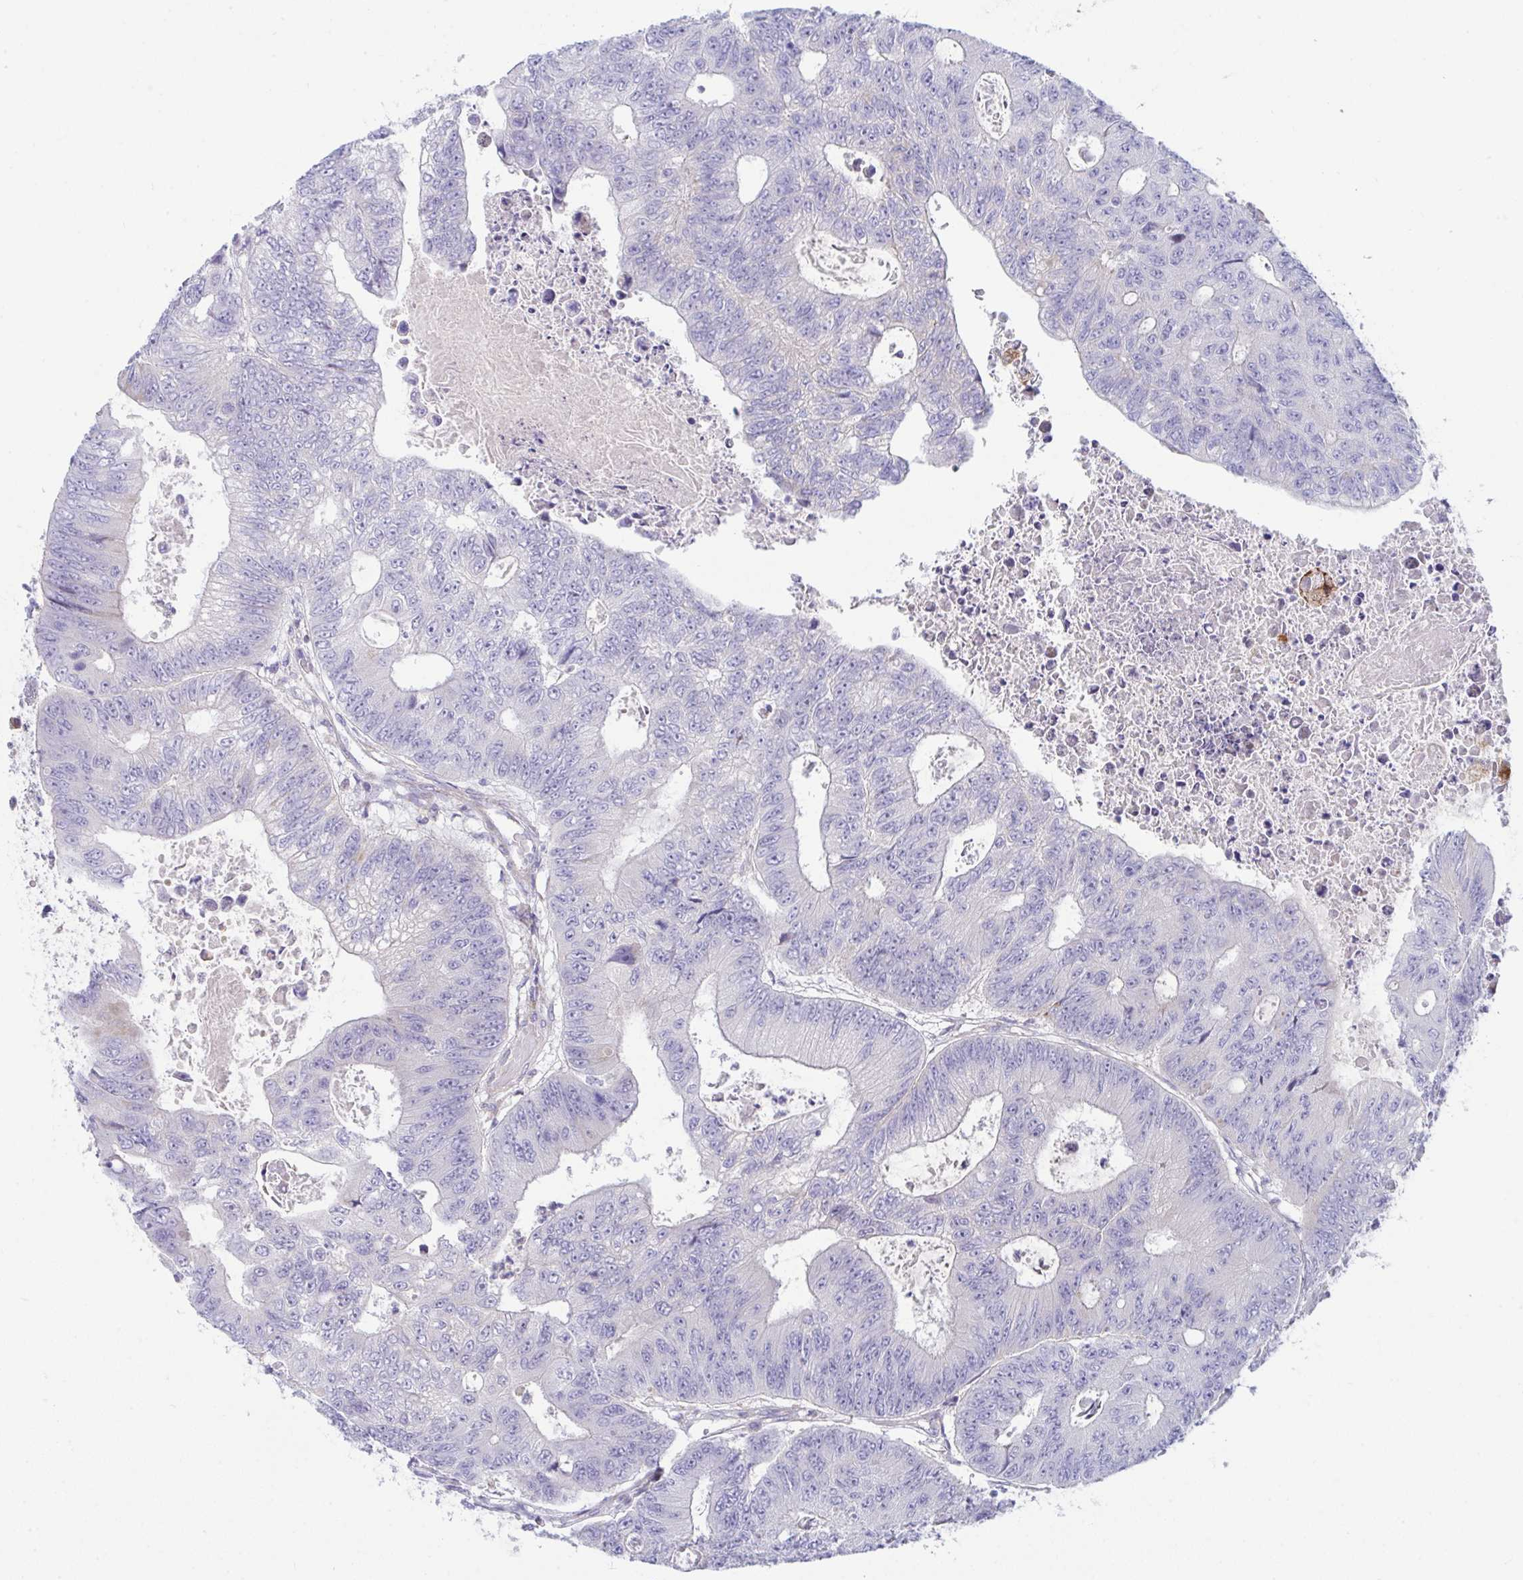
{"staining": {"intensity": "negative", "quantity": "none", "location": "none"}, "tissue": "colorectal cancer", "cell_type": "Tumor cells", "image_type": "cancer", "snomed": [{"axis": "morphology", "description": "Adenocarcinoma, NOS"}, {"axis": "topography", "description": "Colon"}], "caption": "DAB immunohistochemical staining of colorectal adenocarcinoma demonstrates no significant staining in tumor cells.", "gene": "DTX3", "patient": {"sex": "female", "age": 48}}